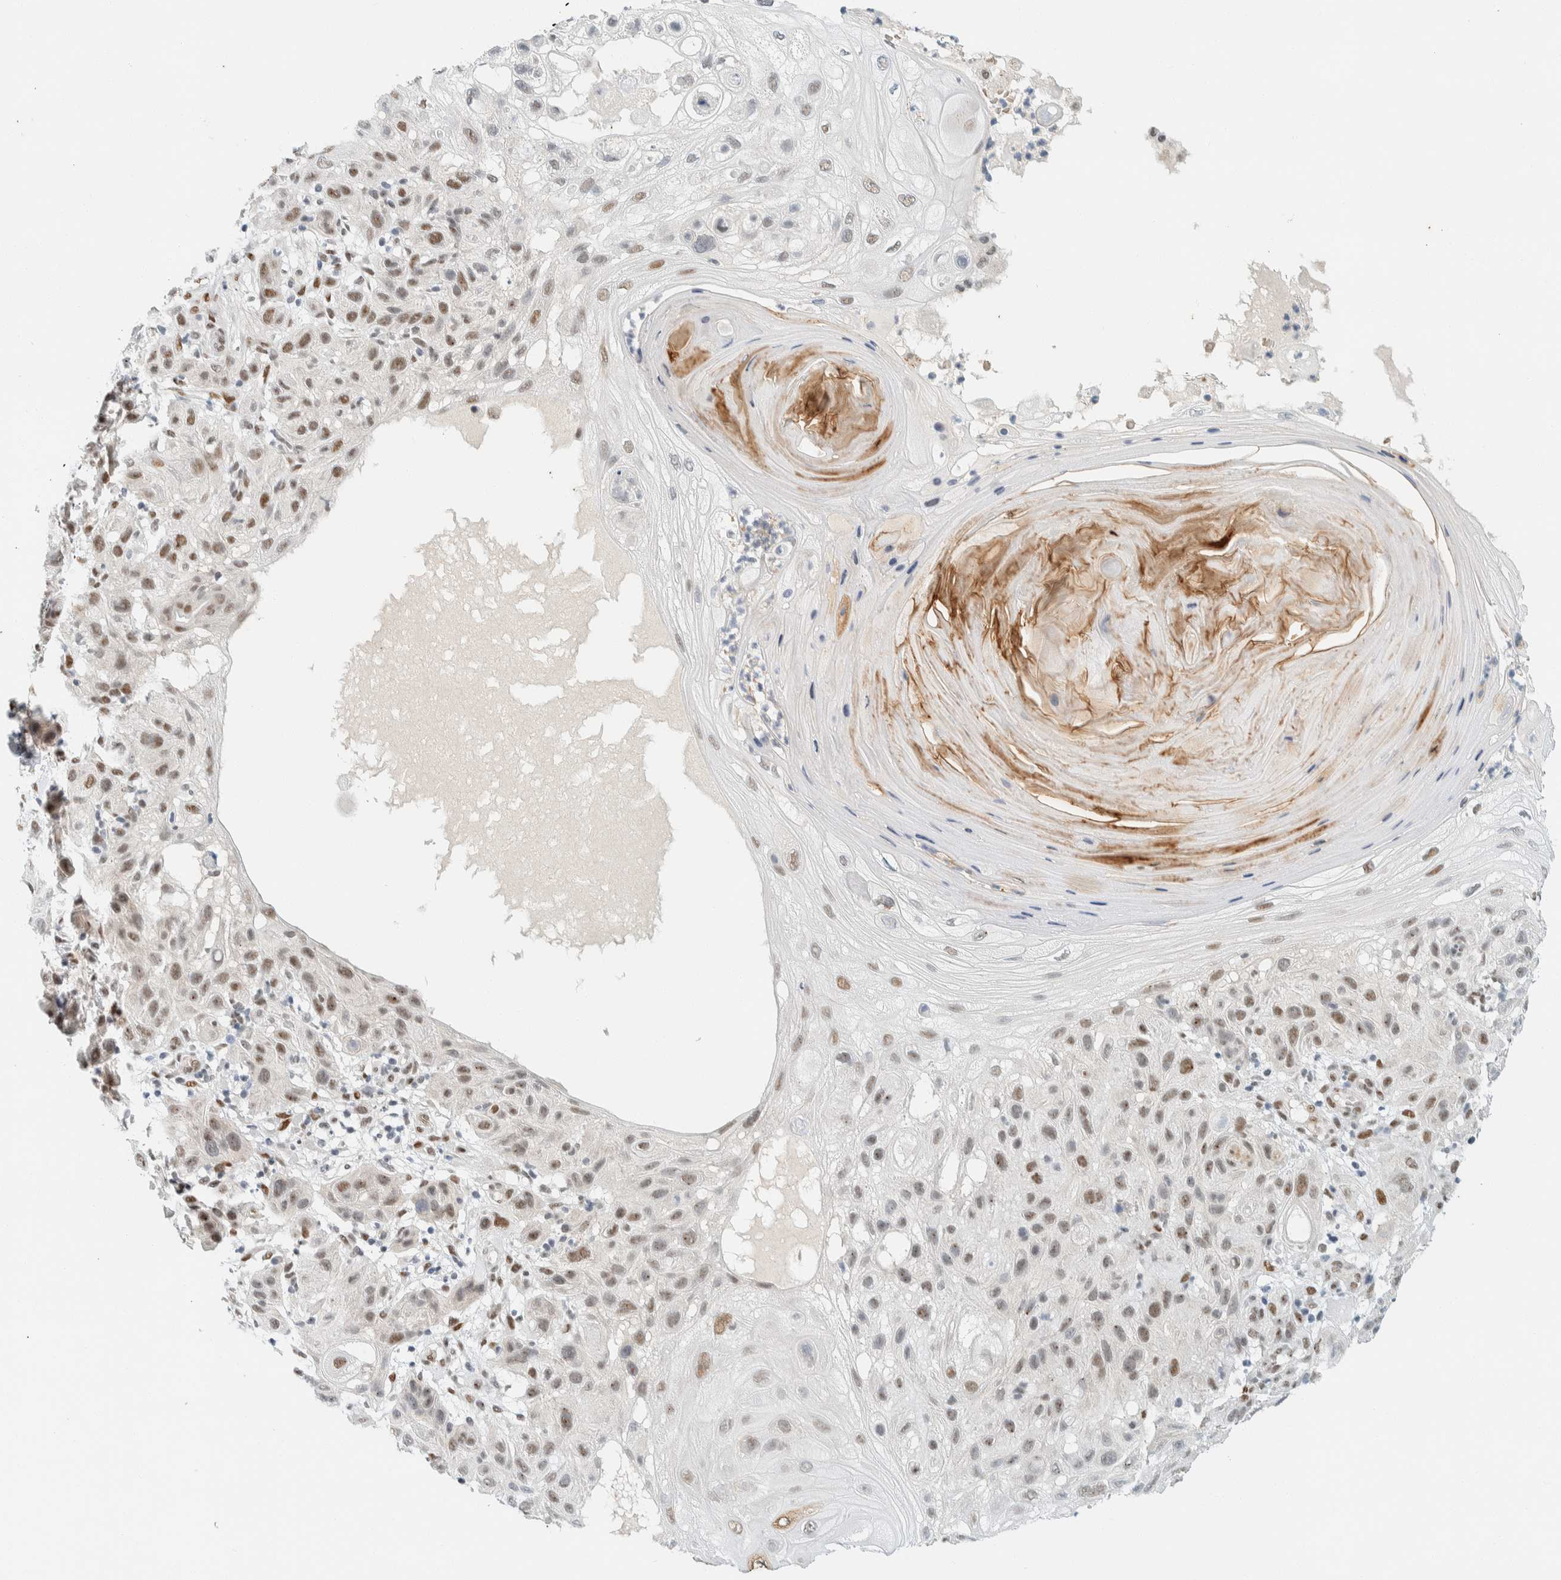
{"staining": {"intensity": "moderate", "quantity": "25%-75%", "location": "nuclear"}, "tissue": "skin cancer", "cell_type": "Tumor cells", "image_type": "cancer", "snomed": [{"axis": "morphology", "description": "Squamous cell carcinoma, NOS"}, {"axis": "topography", "description": "Skin"}], "caption": "IHC (DAB (3,3'-diaminobenzidine)) staining of skin squamous cell carcinoma reveals moderate nuclear protein staining in about 25%-75% of tumor cells. (DAB = brown stain, brightfield microscopy at high magnification).", "gene": "ZNF683", "patient": {"sex": "female", "age": 96}}